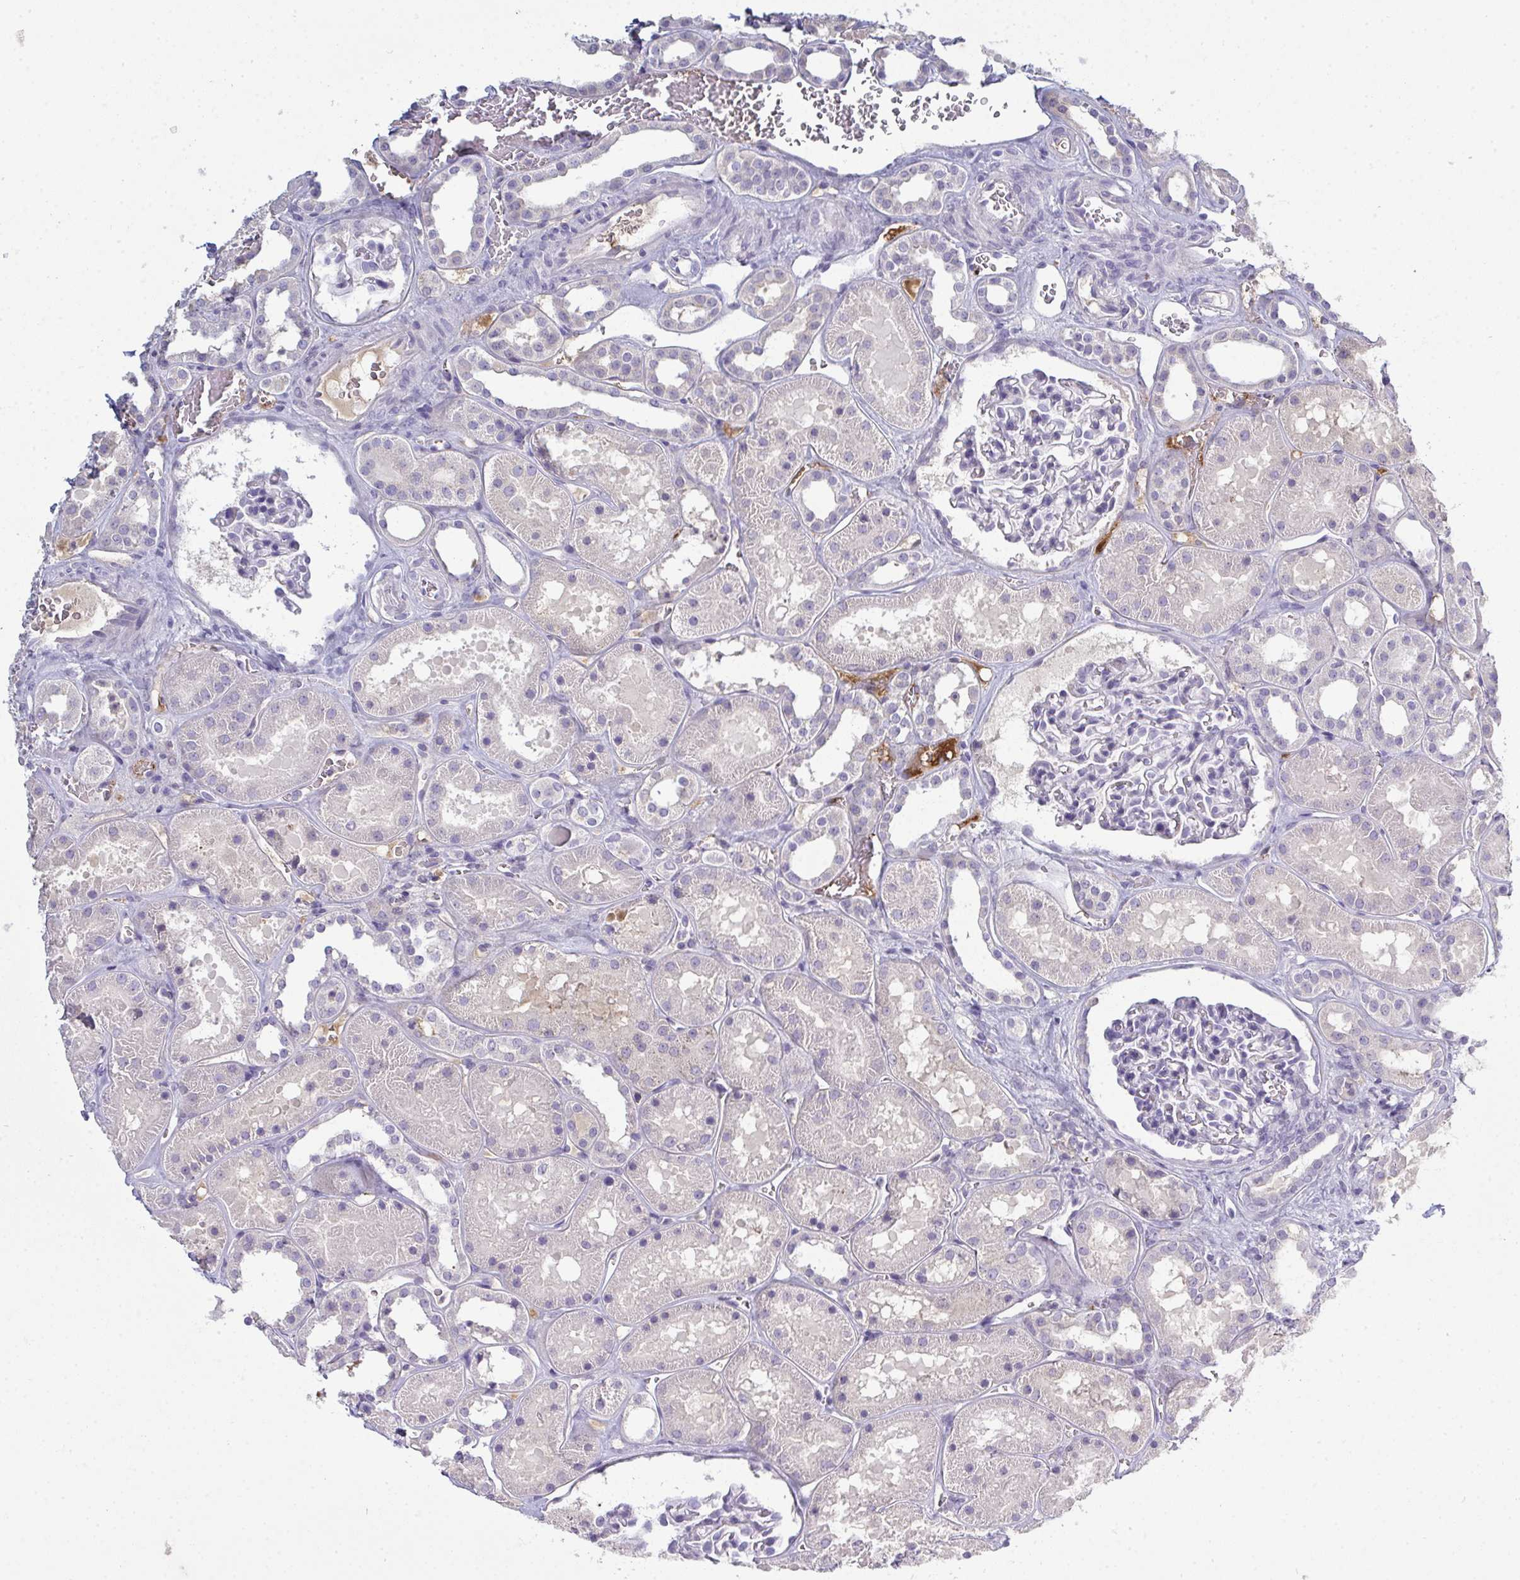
{"staining": {"intensity": "negative", "quantity": "none", "location": "none"}, "tissue": "kidney", "cell_type": "Cells in glomeruli", "image_type": "normal", "snomed": [{"axis": "morphology", "description": "Normal tissue, NOS"}, {"axis": "topography", "description": "Kidney"}], "caption": "Histopathology image shows no protein positivity in cells in glomeruli of benign kidney.", "gene": "ADAM21", "patient": {"sex": "female", "age": 41}}